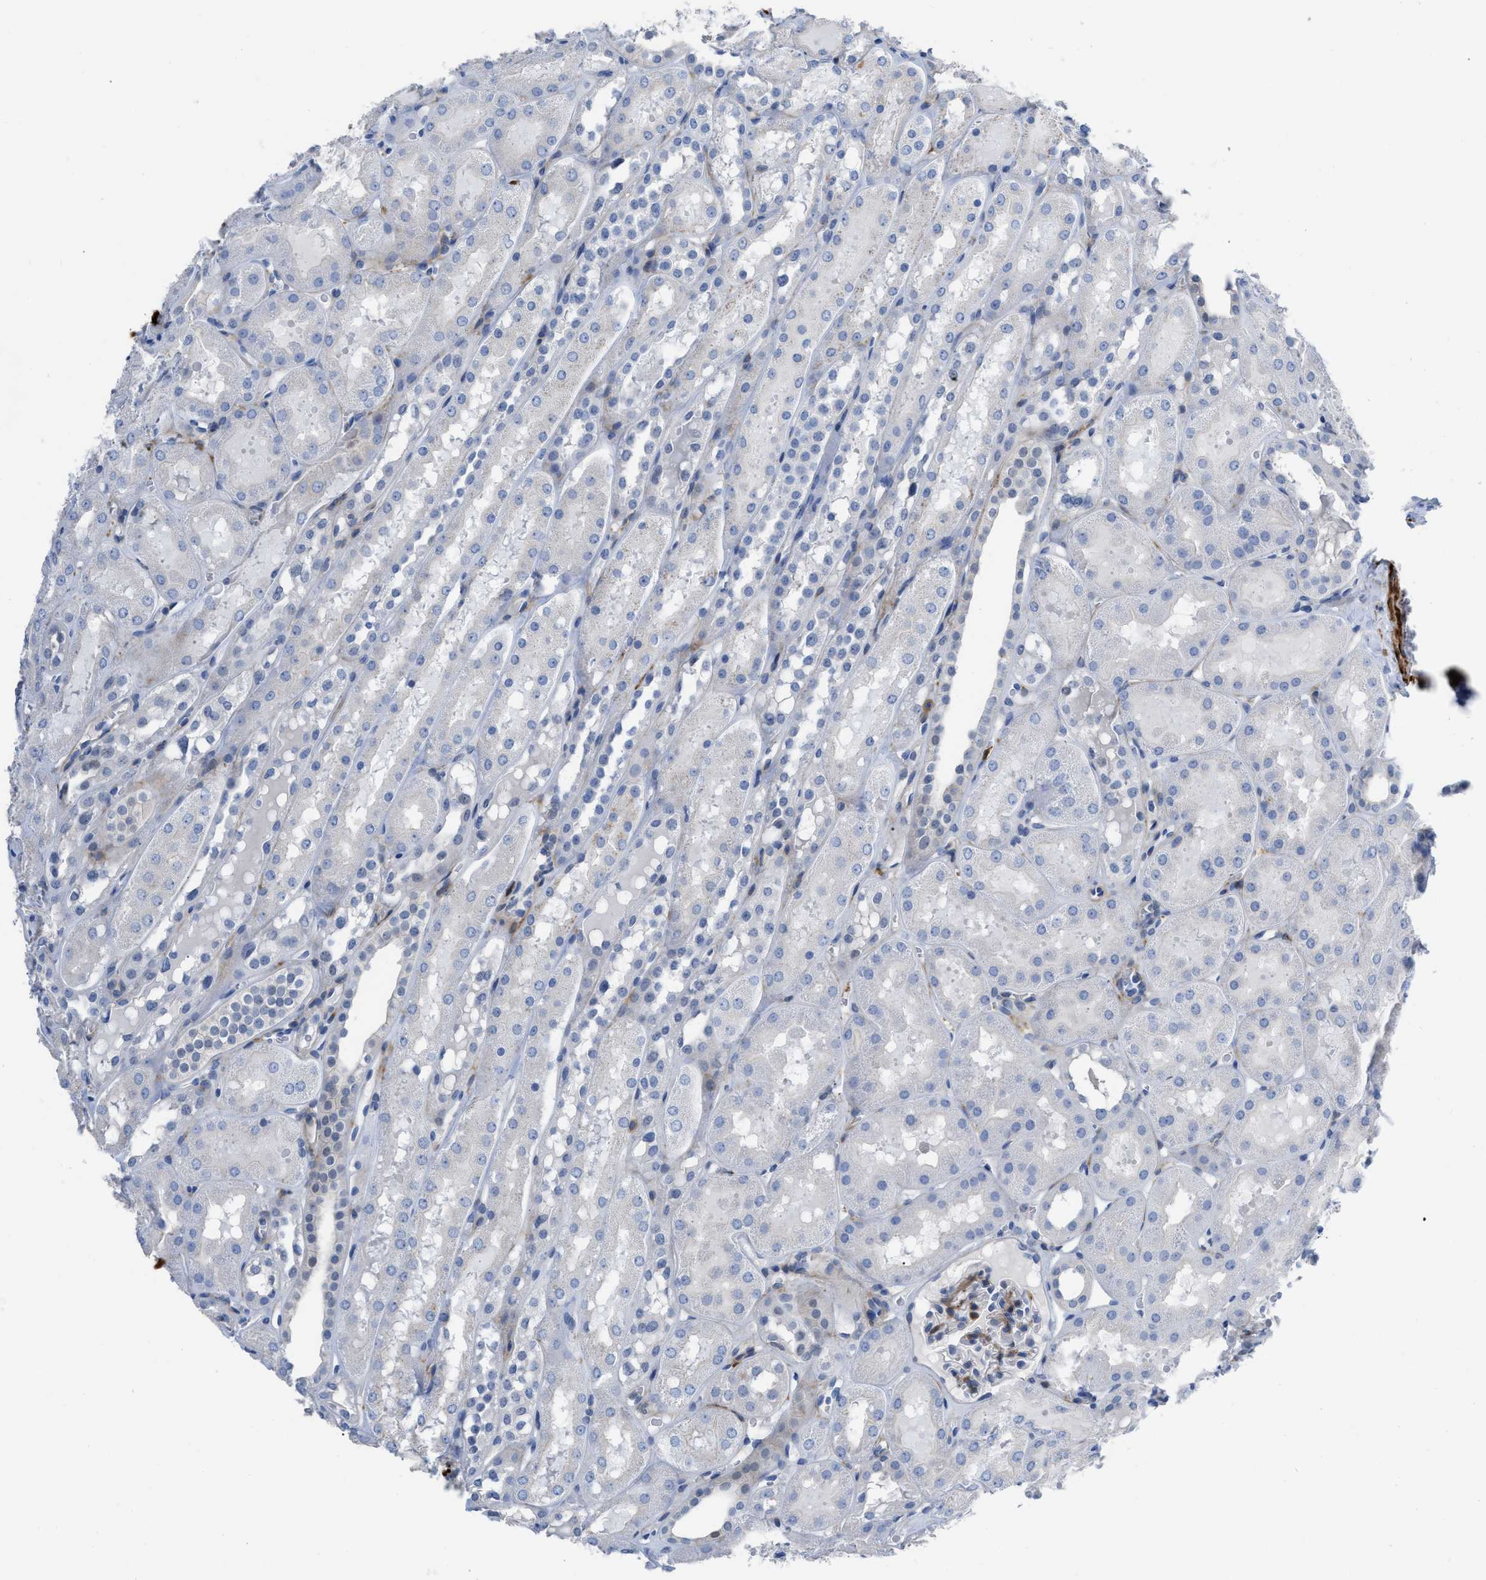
{"staining": {"intensity": "moderate", "quantity": "<25%", "location": "cytoplasmic/membranous"}, "tissue": "kidney", "cell_type": "Cells in glomeruli", "image_type": "normal", "snomed": [{"axis": "morphology", "description": "Normal tissue, NOS"}, {"axis": "topography", "description": "Kidney"}, {"axis": "topography", "description": "Urinary bladder"}], "caption": "Immunohistochemistry of benign kidney exhibits low levels of moderate cytoplasmic/membranous positivity in about <25% of cells in glomeruli. (DAB IHC with brightfield microscopy, high magnification).", "gene": "PRMT2", "patient": {"sex": "male", "age": 16}}